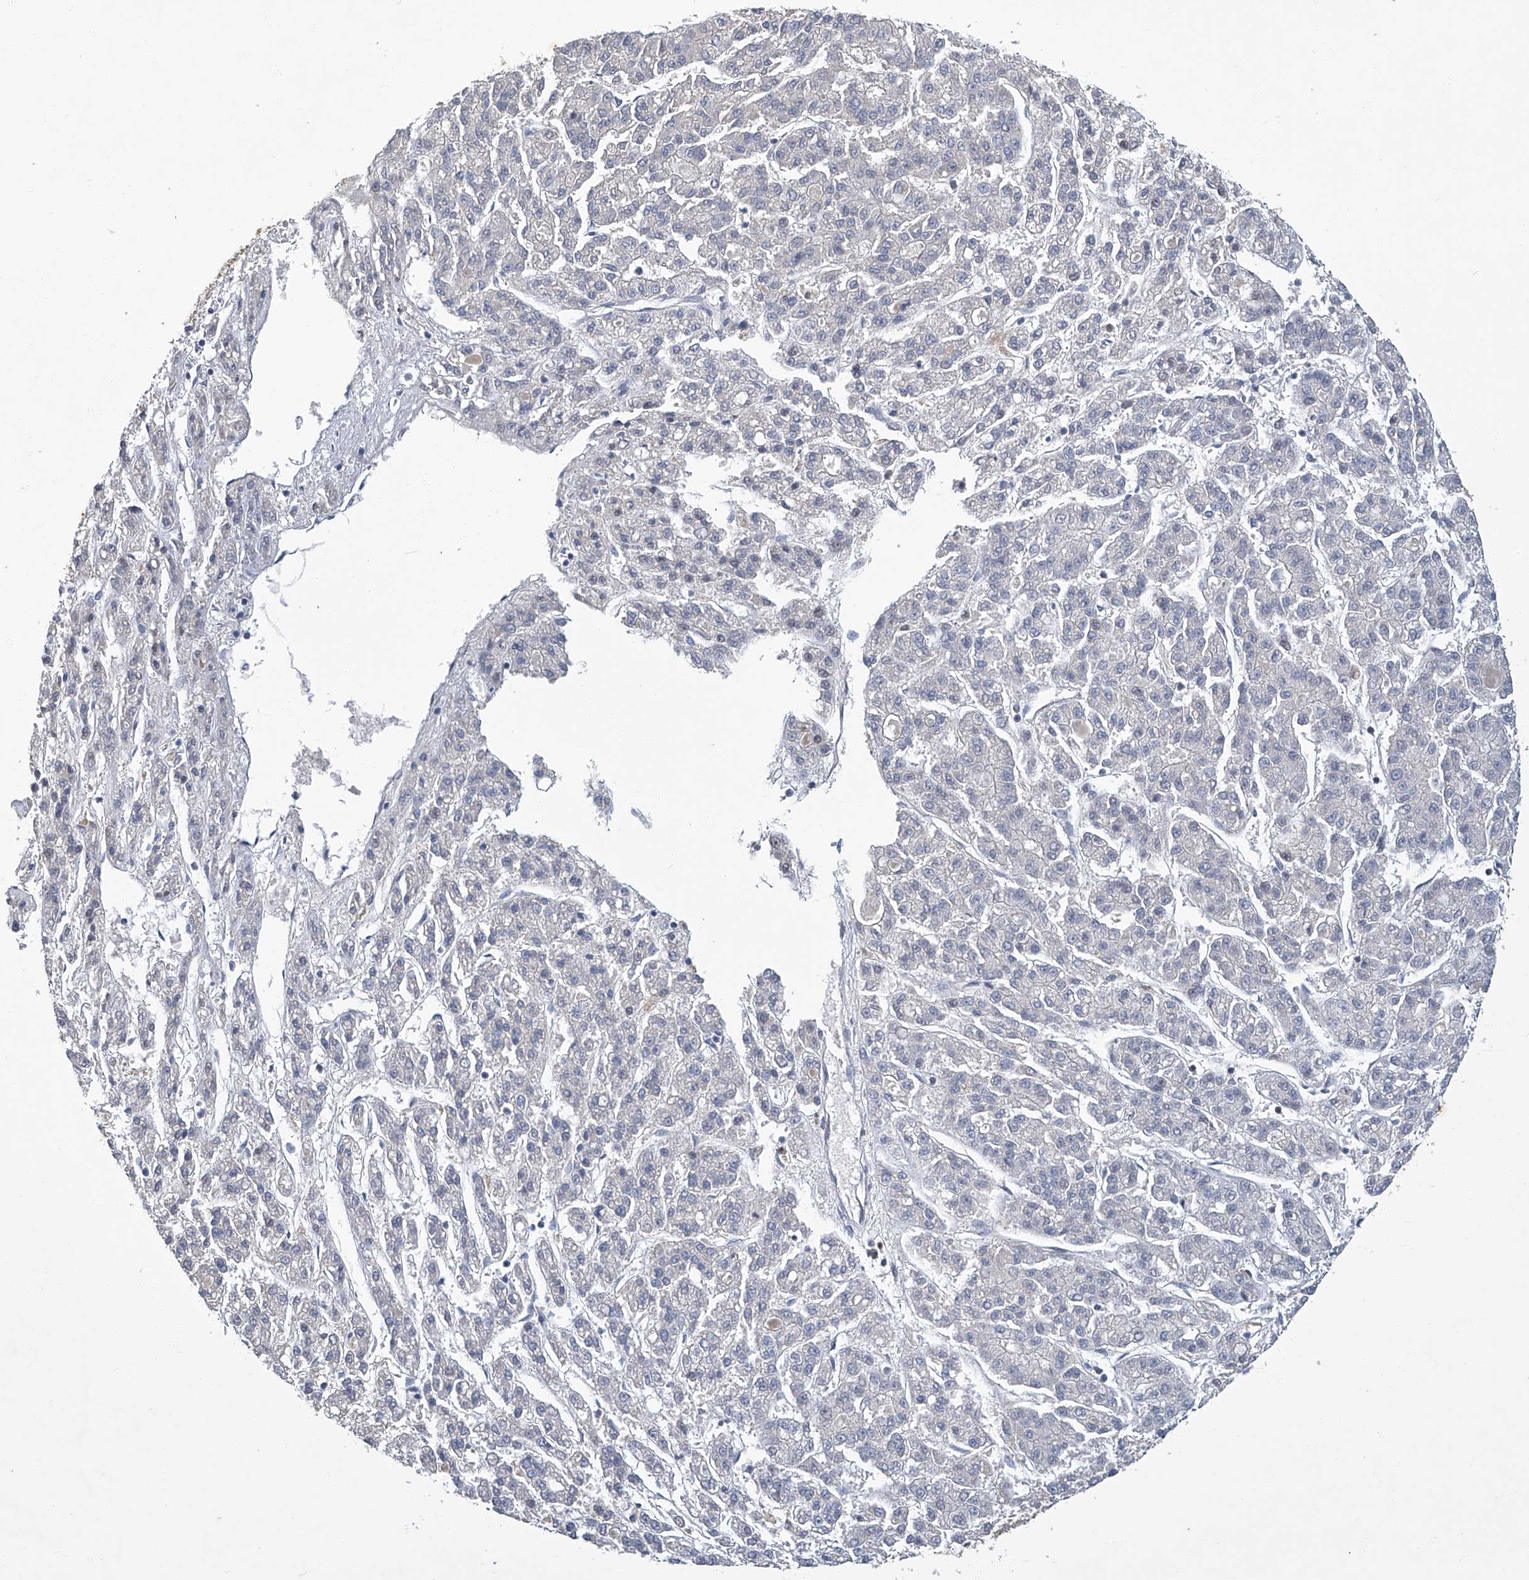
{"staining": {"intensity": "negative", "quantity": "none", "location": "none"}, "tissue": "liver cancer", "cell_type": "Tumor cells", "image_type": "cancer", "snomed": [{"axis": "morphology", "description": "Carcinoma, Hepatocellular, NOS"}, {"axis": "topography", "description": "Liver"}], "caption": "The micrograph exhibits no staining of tumor cells in liver cancer.", "gene": "TGFBR1", "patient": {"sex": "male", "age": 70}}